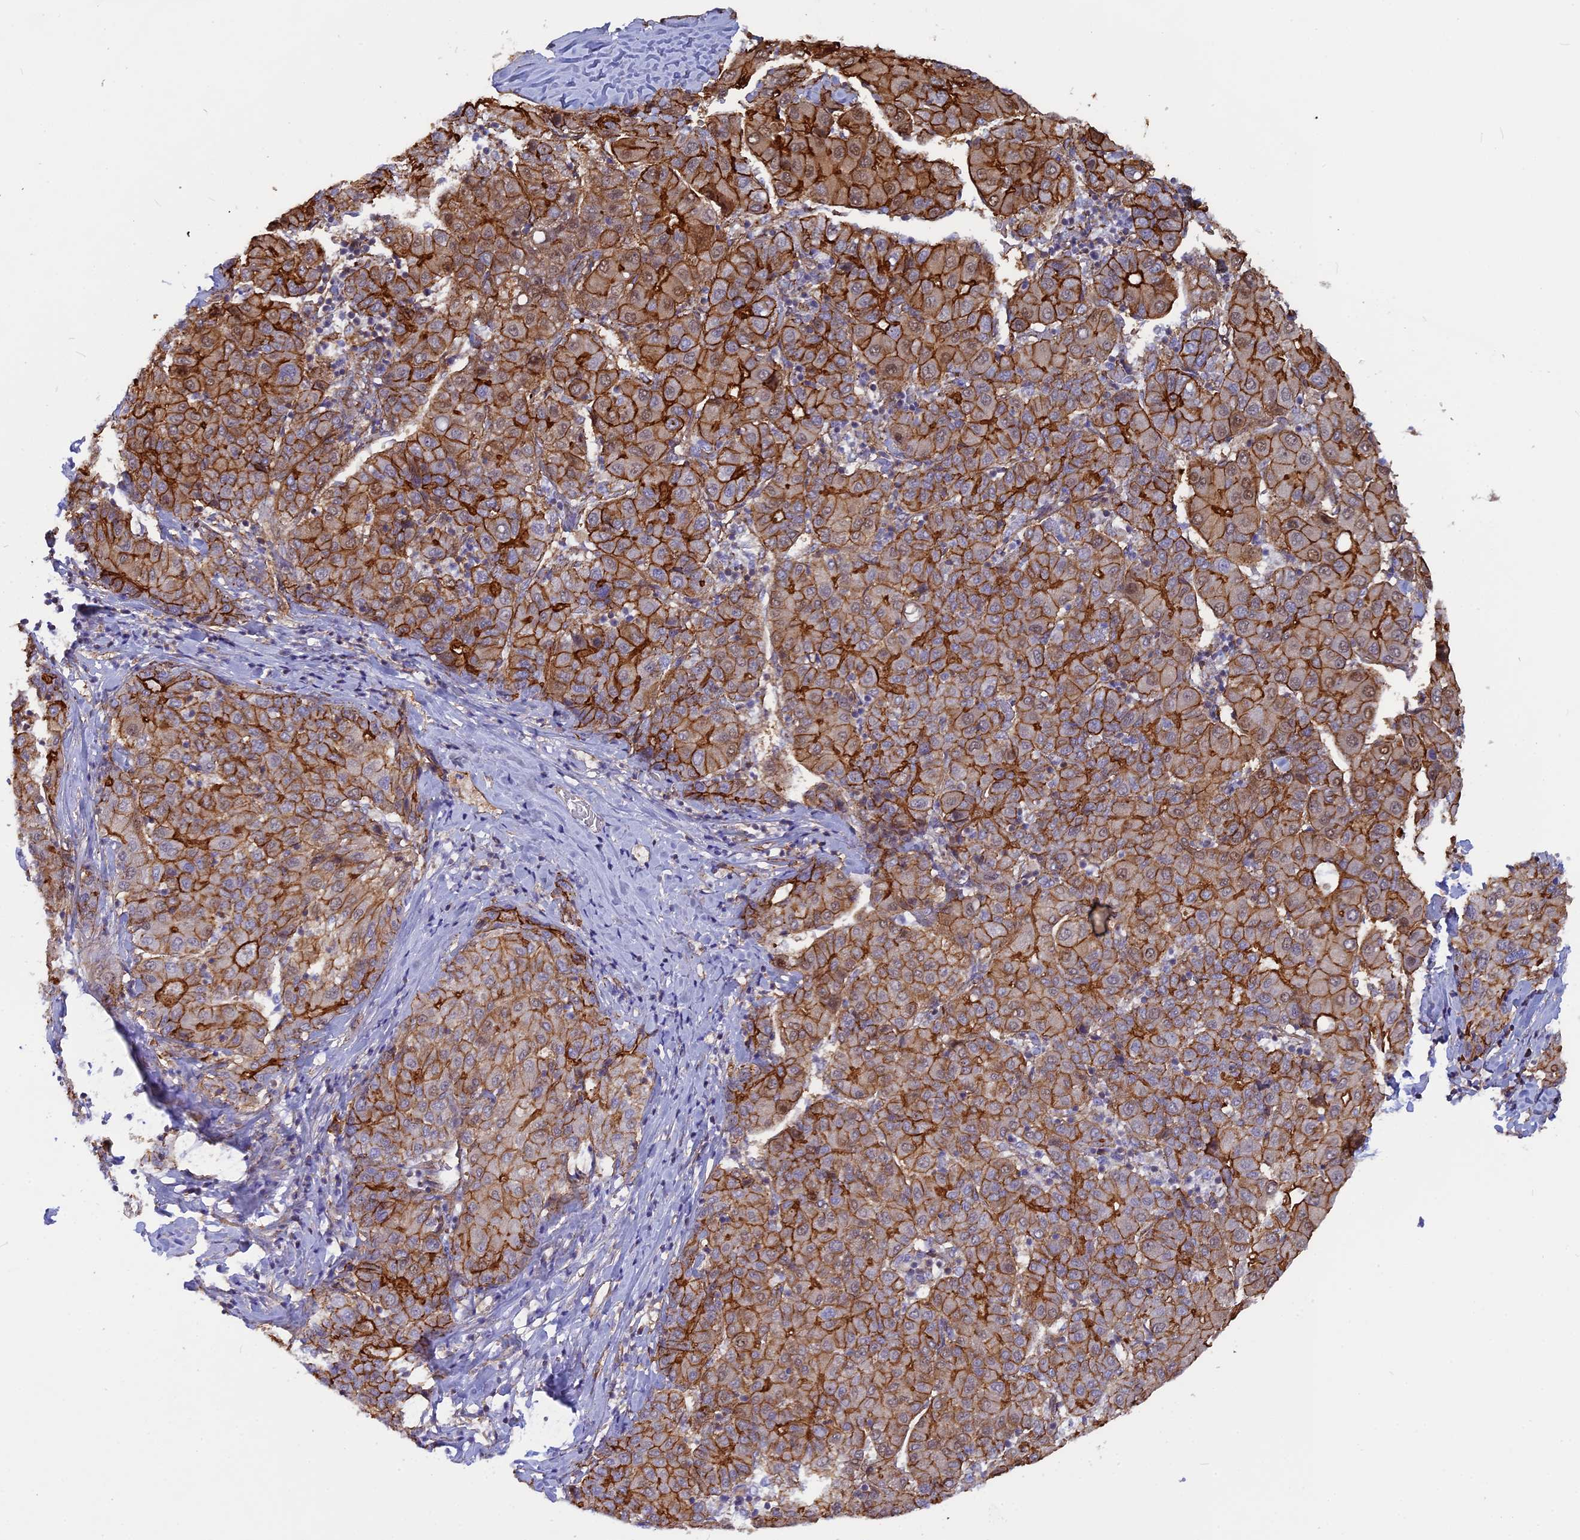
{"staining": {"intensity": "strong", "quantity": ">75%", "location": "cytoplasmic/membranous"}, "tissue": "liver cancer", "cell_type": "Tumor cells", "image_type": "cancer", "snomed": [{"axis": "morphology", "description": "Carcinoma, Hepatocellular, NOS"}, {"axis": "topography", "description": "Liver"}], "caption": "DAB (3,3'-diaminobenzidine) immunohistochemical staining of liver cancer (hepatocellular carcinoma) demonstrates strong cytoplasmic/membranous protein positivity in approximately >75% of tumor cells. (DAB (3,3'-diaminobenzidine) IHC with brightfield microscopy, high magnification).", "gene": "CNBD2", "patient": {"sex": "male", "age": 65}}